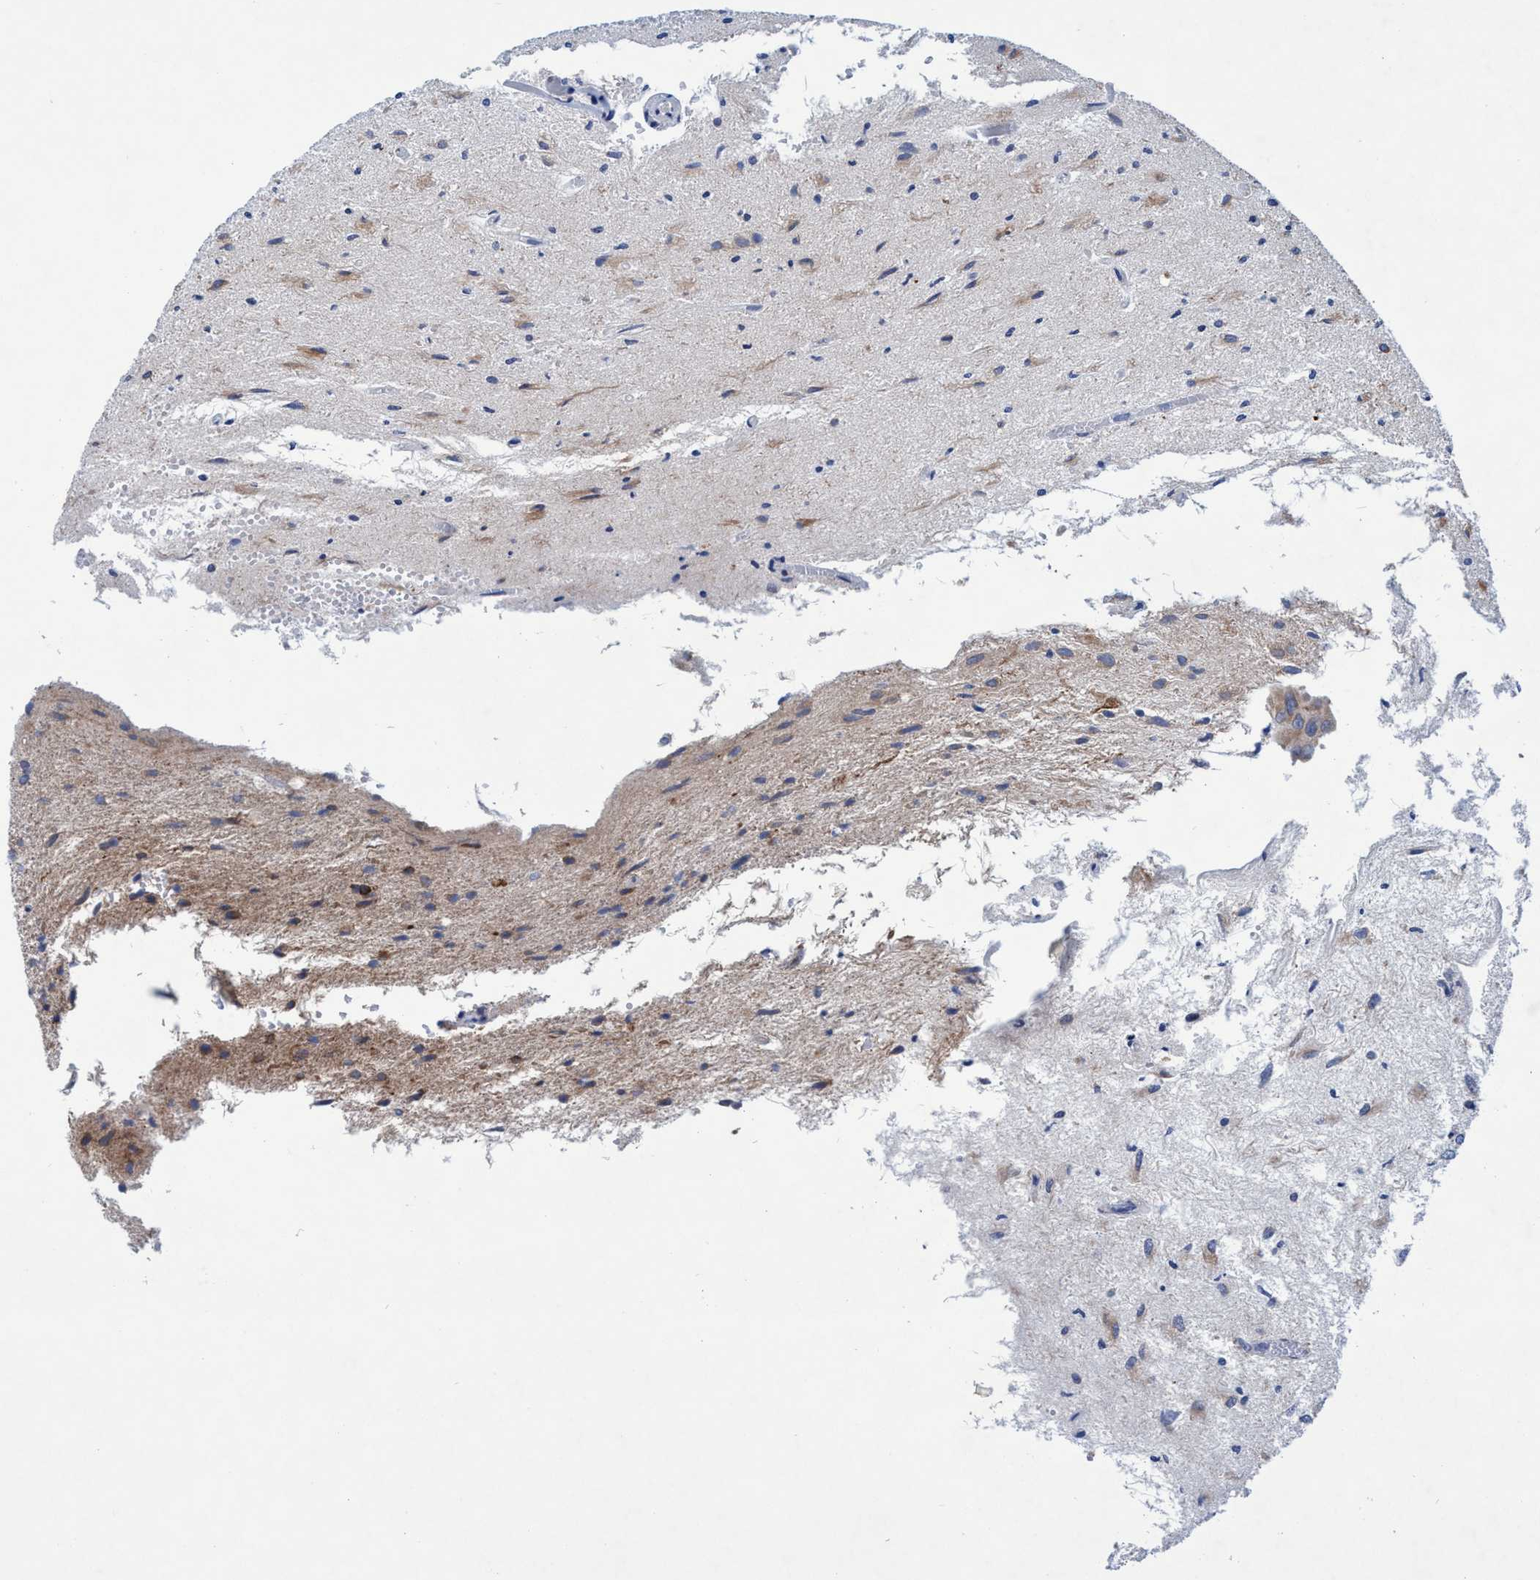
{"staining": {"intensity": "weak", "quantity": ">75%", "location": "cytoplasmic/membranous"}, "tissue": "glioma", "cell_type": "Tumor cells", "image_type": "cancer", "snomed": [{"axis": "morphology", "description": "Glioma, malignant, Low grade"}, {"axis": "topography", "description": "Brain"}], "caption": "Human glioma stained for a protein (brown) exhibits weak cytoplasmic/membranous positive staining in about >75% of tumor cells.", "gene": "RSAD1", "patient": {"sex": "male", "age": 77}}